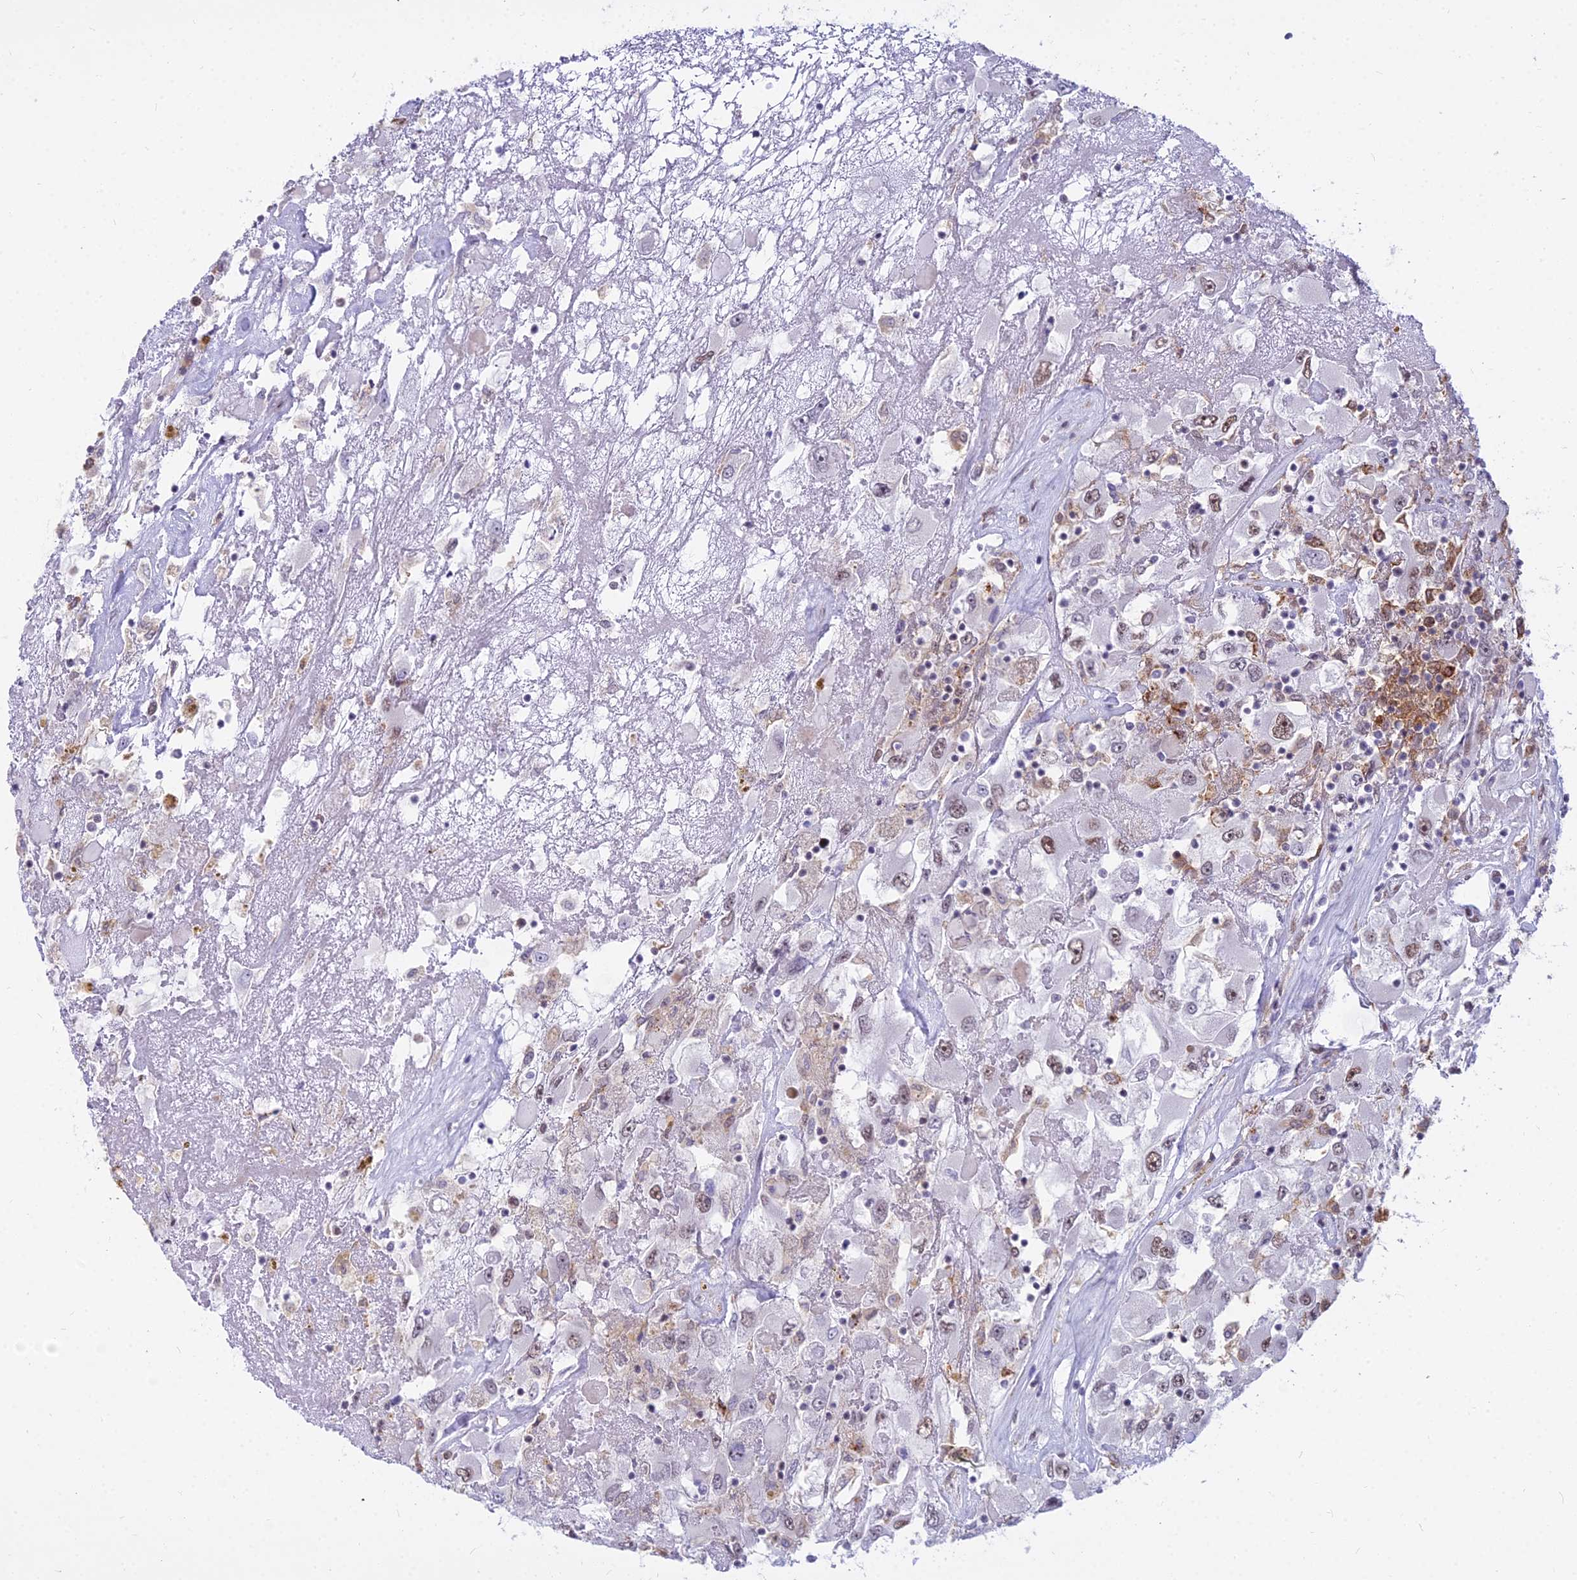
{"staining": {"intensity": "moderate", "quantity": "<25%", "location": "nuclear"}, "tissue": "renal cancer", "cell_type": "Tumor cells", "image_type": "cancer", "snomed": [{"axis": "morphology", "description": "Adenocarcinoma, NOS"}, {"axis": "topography", "description": "Kidney"}], "caption": "A low amount of moderate nuclear positivity is appreciated in approximately <25% of tumor cells in renal cancer (adenocarcinoma) tissue. (Brightfield microscopy of DAB IHC at high magnification).", "gene": "ALG10", "patient": {"sex": "female", "age": 52}}